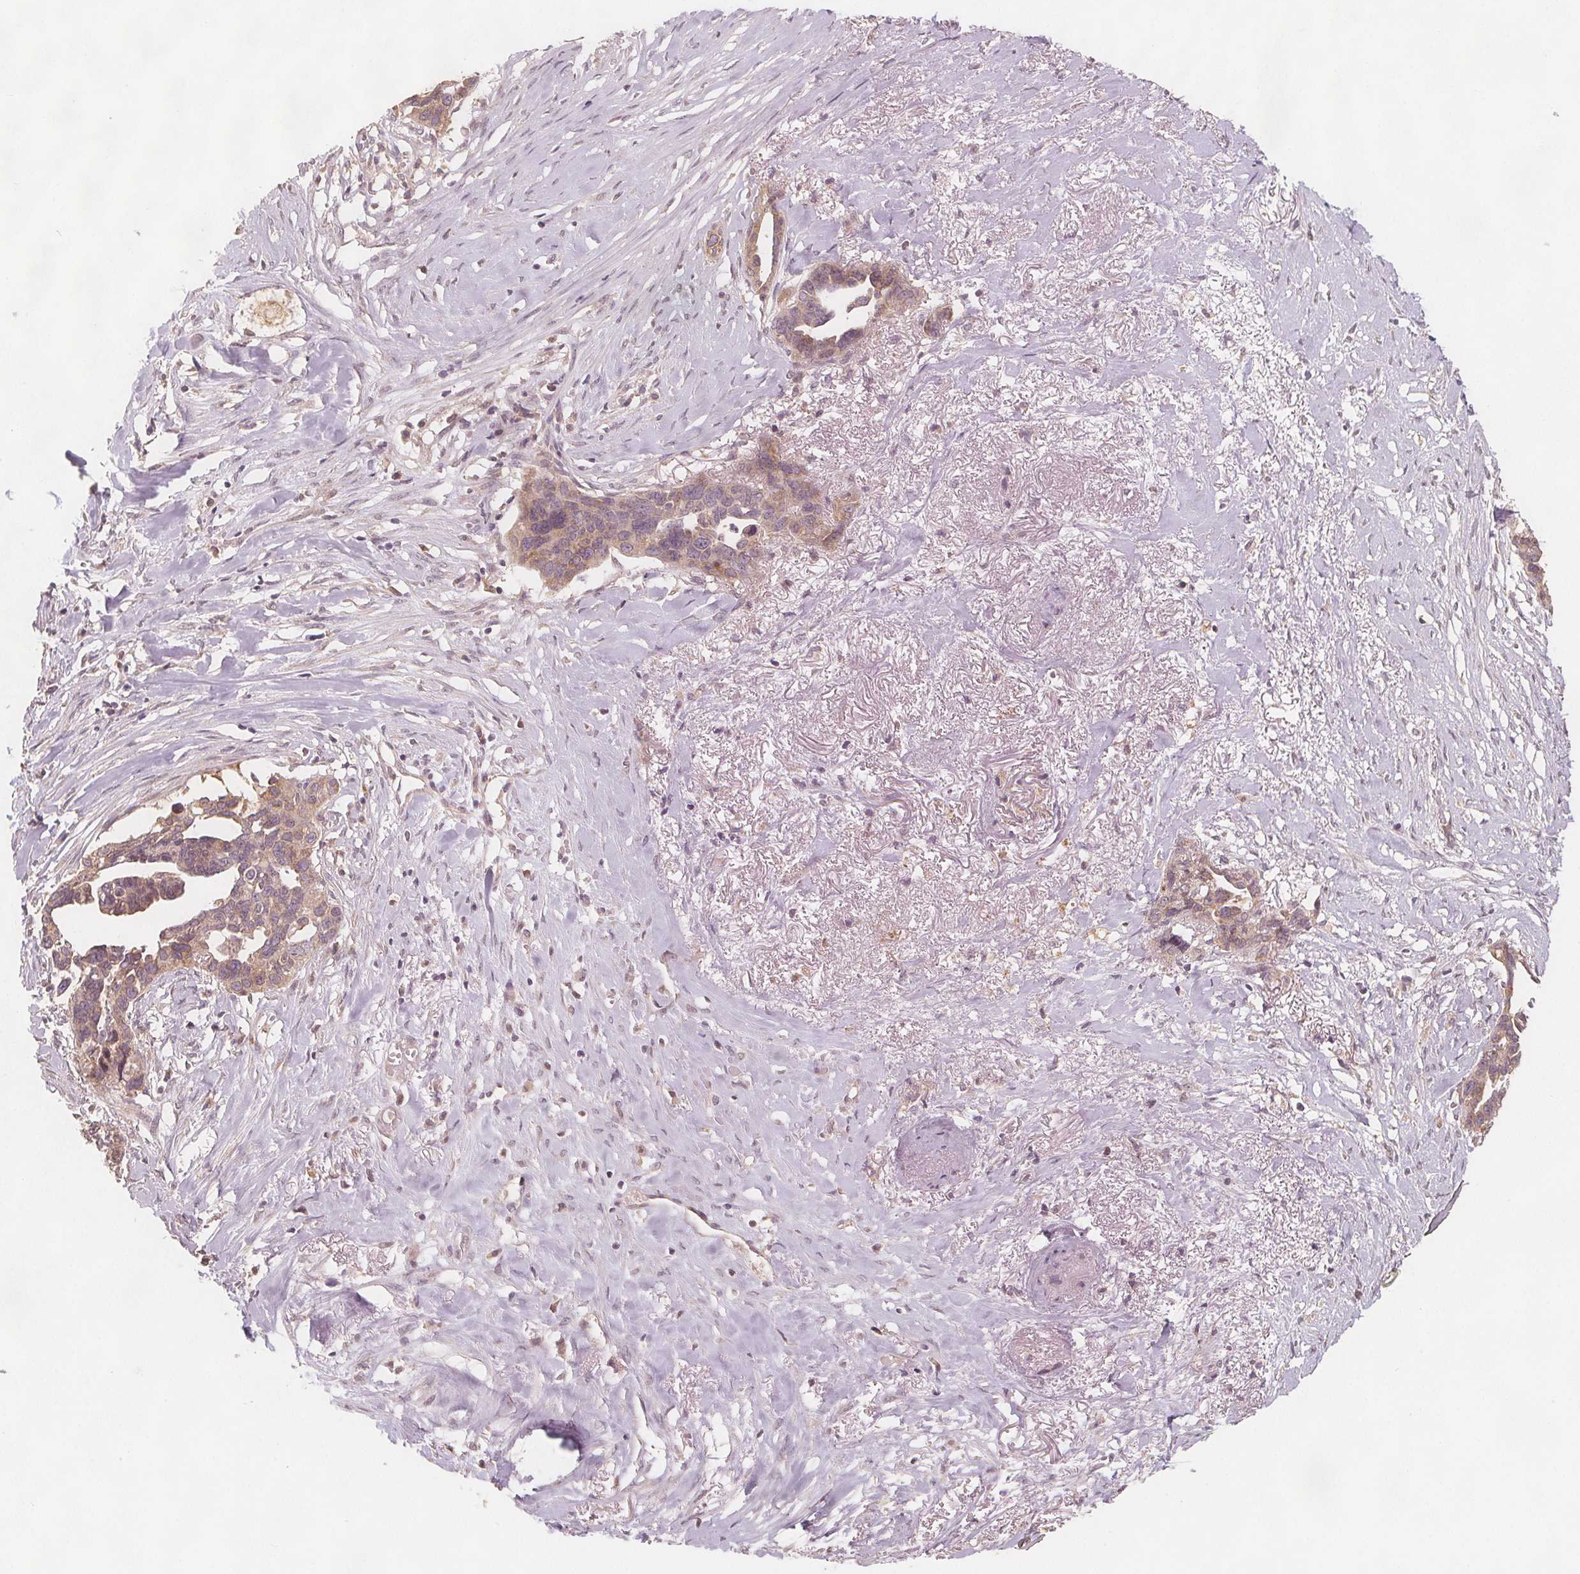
{"staining": {"intensity": "moderate", "quantity": ">75%", "location": "cytoplasmic/membranous"}, "tissue": "ovarian cancer", "cell_type": "Tumor cells", "image_type": "cancer", "snomed": [{"axis": "morphology", "description": "Cystadenocarcinoma, serous, NOS"}, {"axis": "topography", "description": "Ovary"}], "caption": "There is medium levels of moderate cytoplasmic/membranous expression in tumor cells of ovarian serous cystadenocarcinoma, as demonstrated by immunohistochemical staining (brown color).", "gene": "NCSTN", "patient": {"sex": "female", "age": 69}}